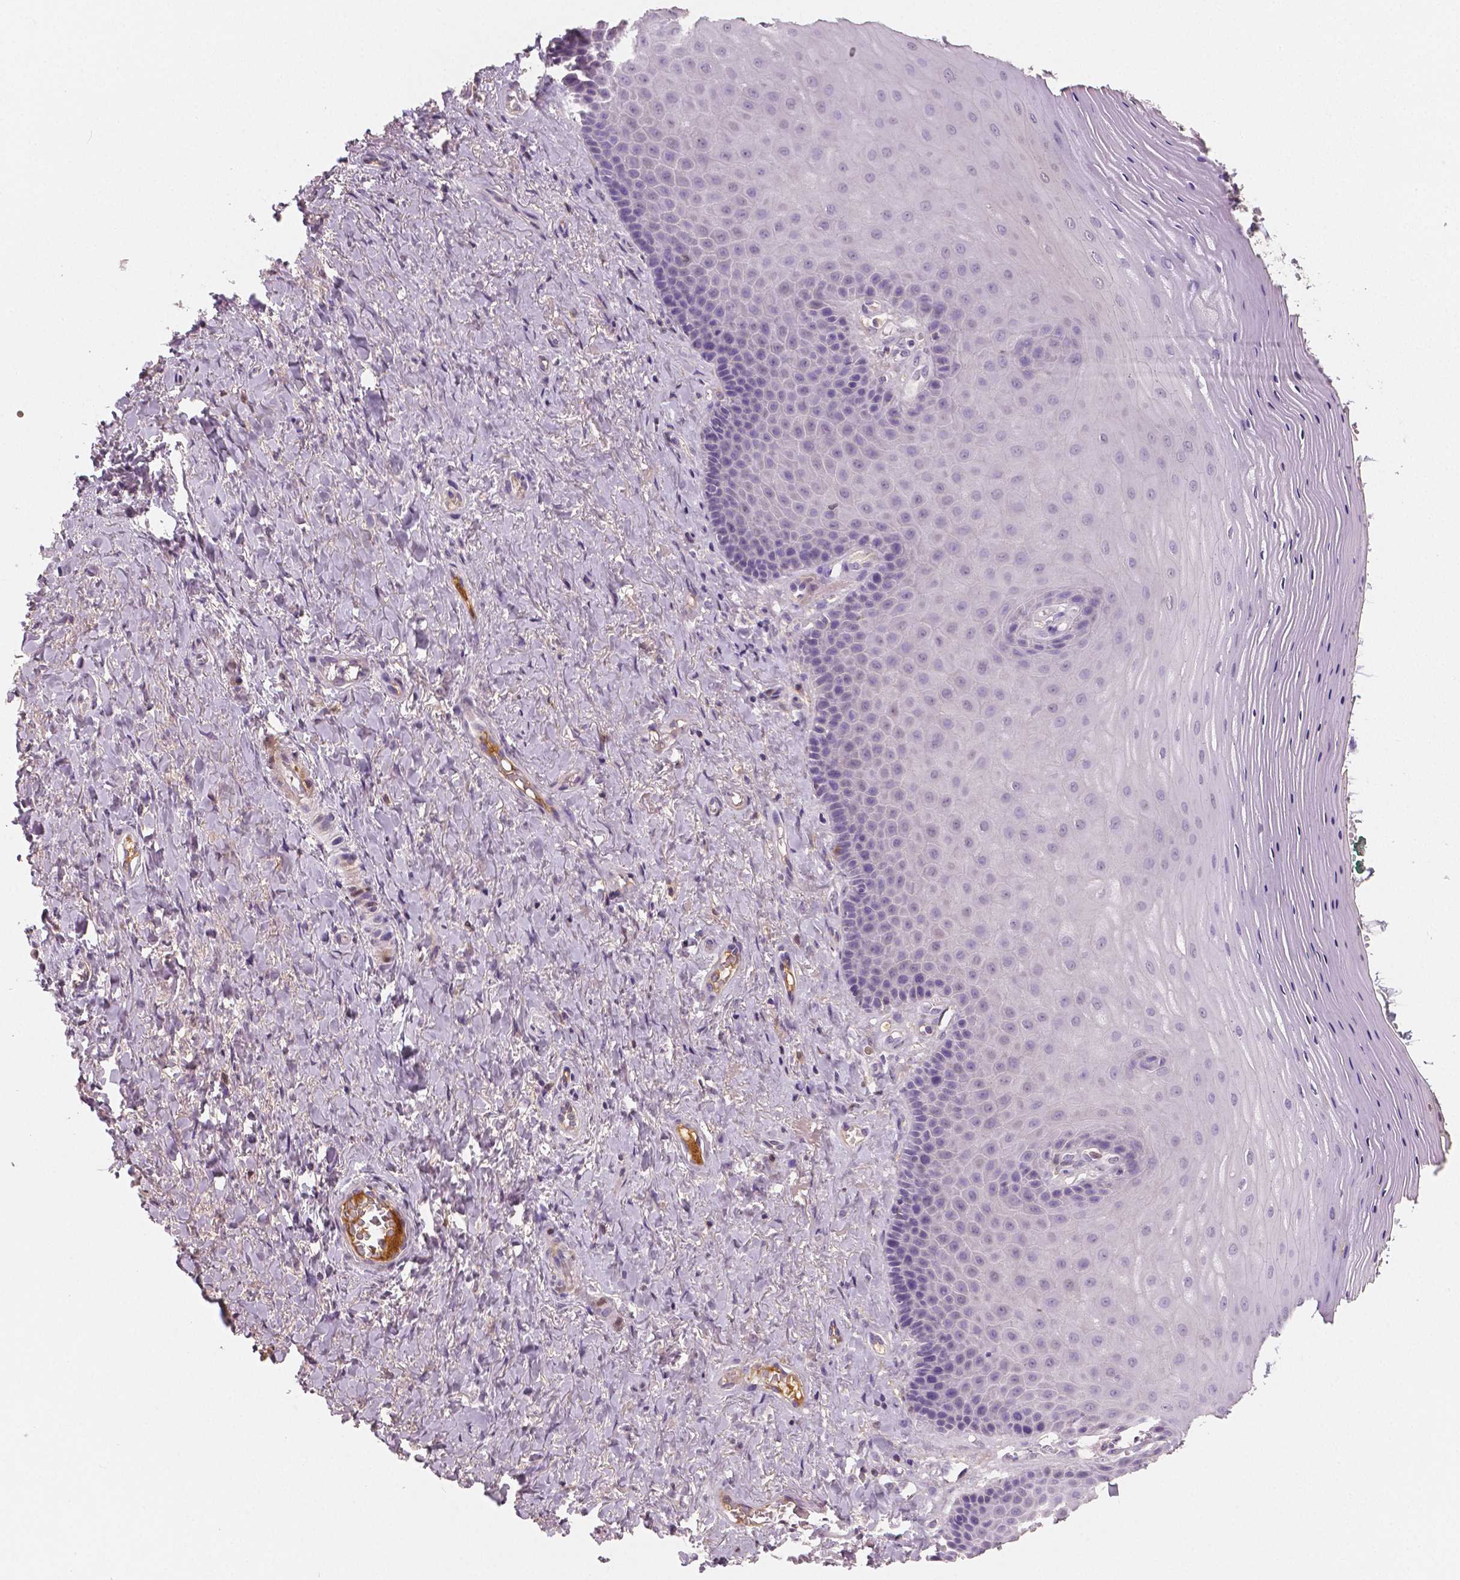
{"staining": {"intensity": "moderate", "quantity": "<25%", "location": "cytoplasmic/membranous"}, "tissue": "vagina", "cell_type": "Squamous epithelial cells", "image_type": "normal", "snomed": [{"axis": "morphology", "description": "Normal tissue, NOS"}, {"axis": "topography", "description": "Vagina"}], "caption": "Immunohistochemistry of benign human vagina displays low levels of moderate cytoplasmic/membranous staining in approximately <25% of squamous epithelial cells.", "gene": "APOA4", "patient": {"sex": "female", "age": 83}}